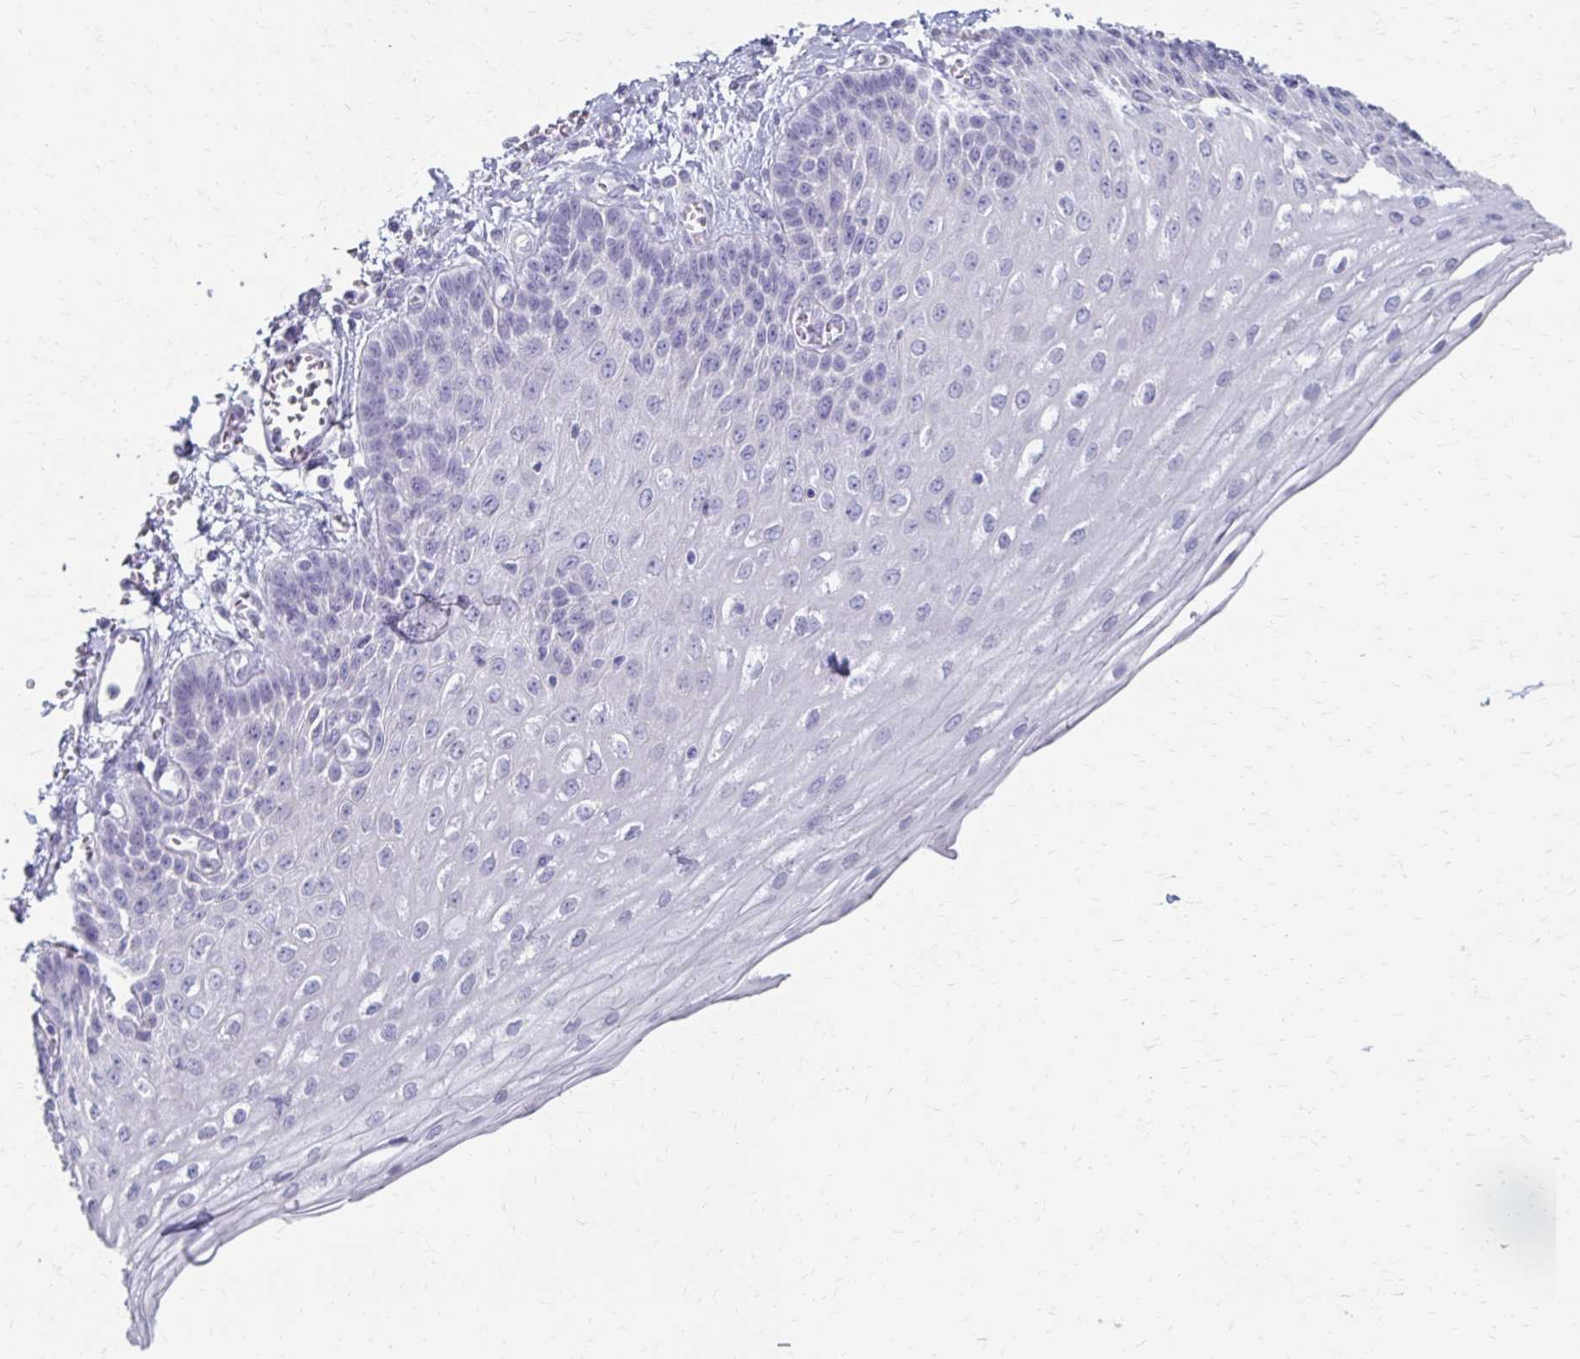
{"staining": {"intensity": "negative", "quantity": "none", "location": "none"}, "tissue": "esophagus", "cell_type": "Squamous epithelial cells", "image_type": "normal", "snomed": [{"axis": "morphology", "description": "Normal tissue, NOS"}, {"axis": "morphology", "description": "Adenocarcinoma, NOS"}, {"axis": "topography", "description": "Esophagus"}], "caption": "Immunohistochemical staining of normal human esophagus exhibits no significant expression in squamous epithelial cells. Brightfield microscopy of IHC stained with DAB (3,3'-diaminobenzidine) (brown) and hematoxylin (blue), captured at high magnification.", "gene": "CYB5A", "patient": {"sex": "male", "age": 81}}